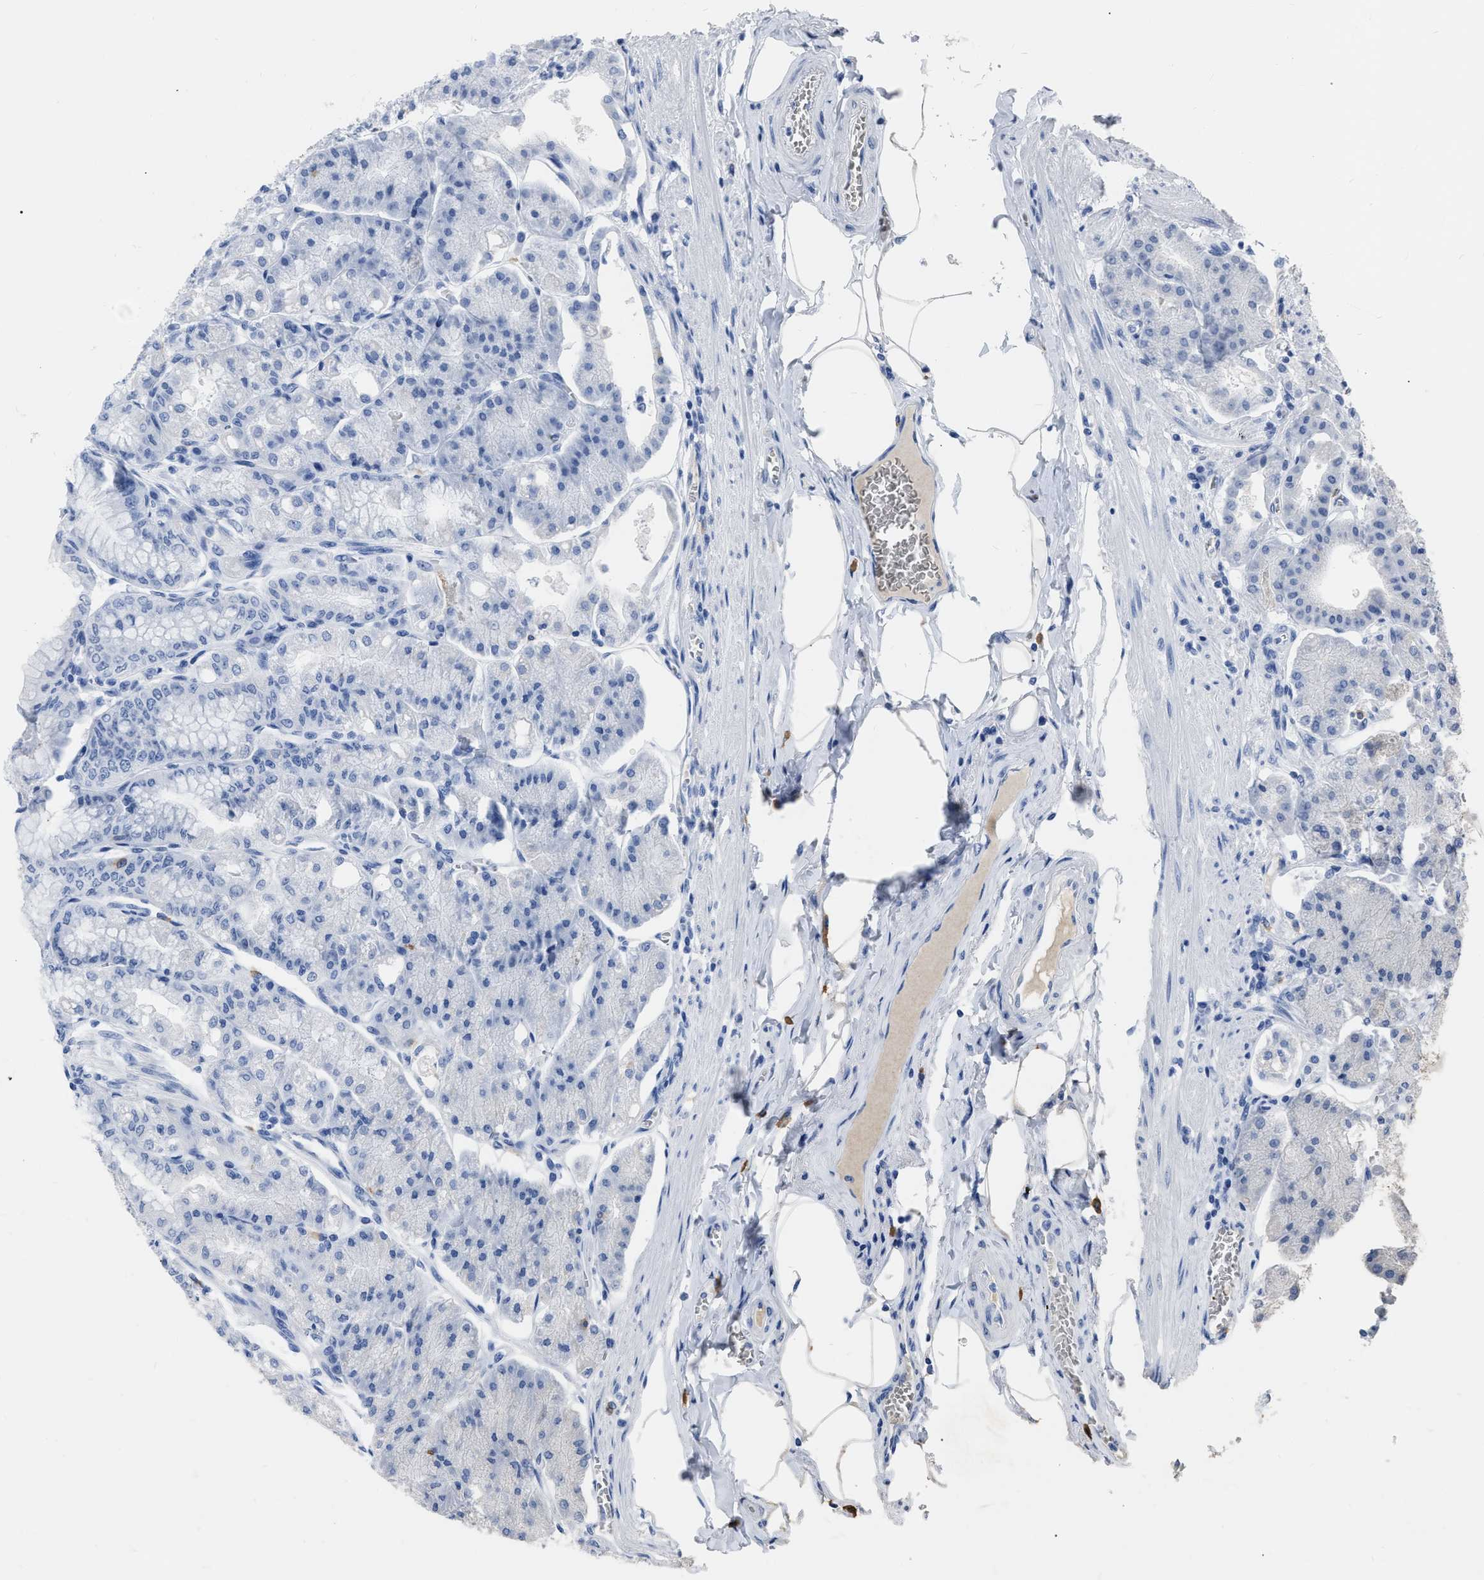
{"staining": {"intensity": "moderate", "quantity": "25%-75%", "location": "cytoplasmic/membranous"}, "tissue": "stomach", "cell_type": "Glandular cells", "image_type": "normal", "snomed": [{"axis": "morphology", "description": "Normal tissue, NOS"}, {"axis": "topography", "description": "Stomach, lower"}], "caption": "Benign stomach displays moderate cytoplasmic/membranous staining in about 25%-75% of glandular cells, visualized by immunohistochemistry.", "gene": "HABP2", "patient": {"sex": "male", "age": 71}}